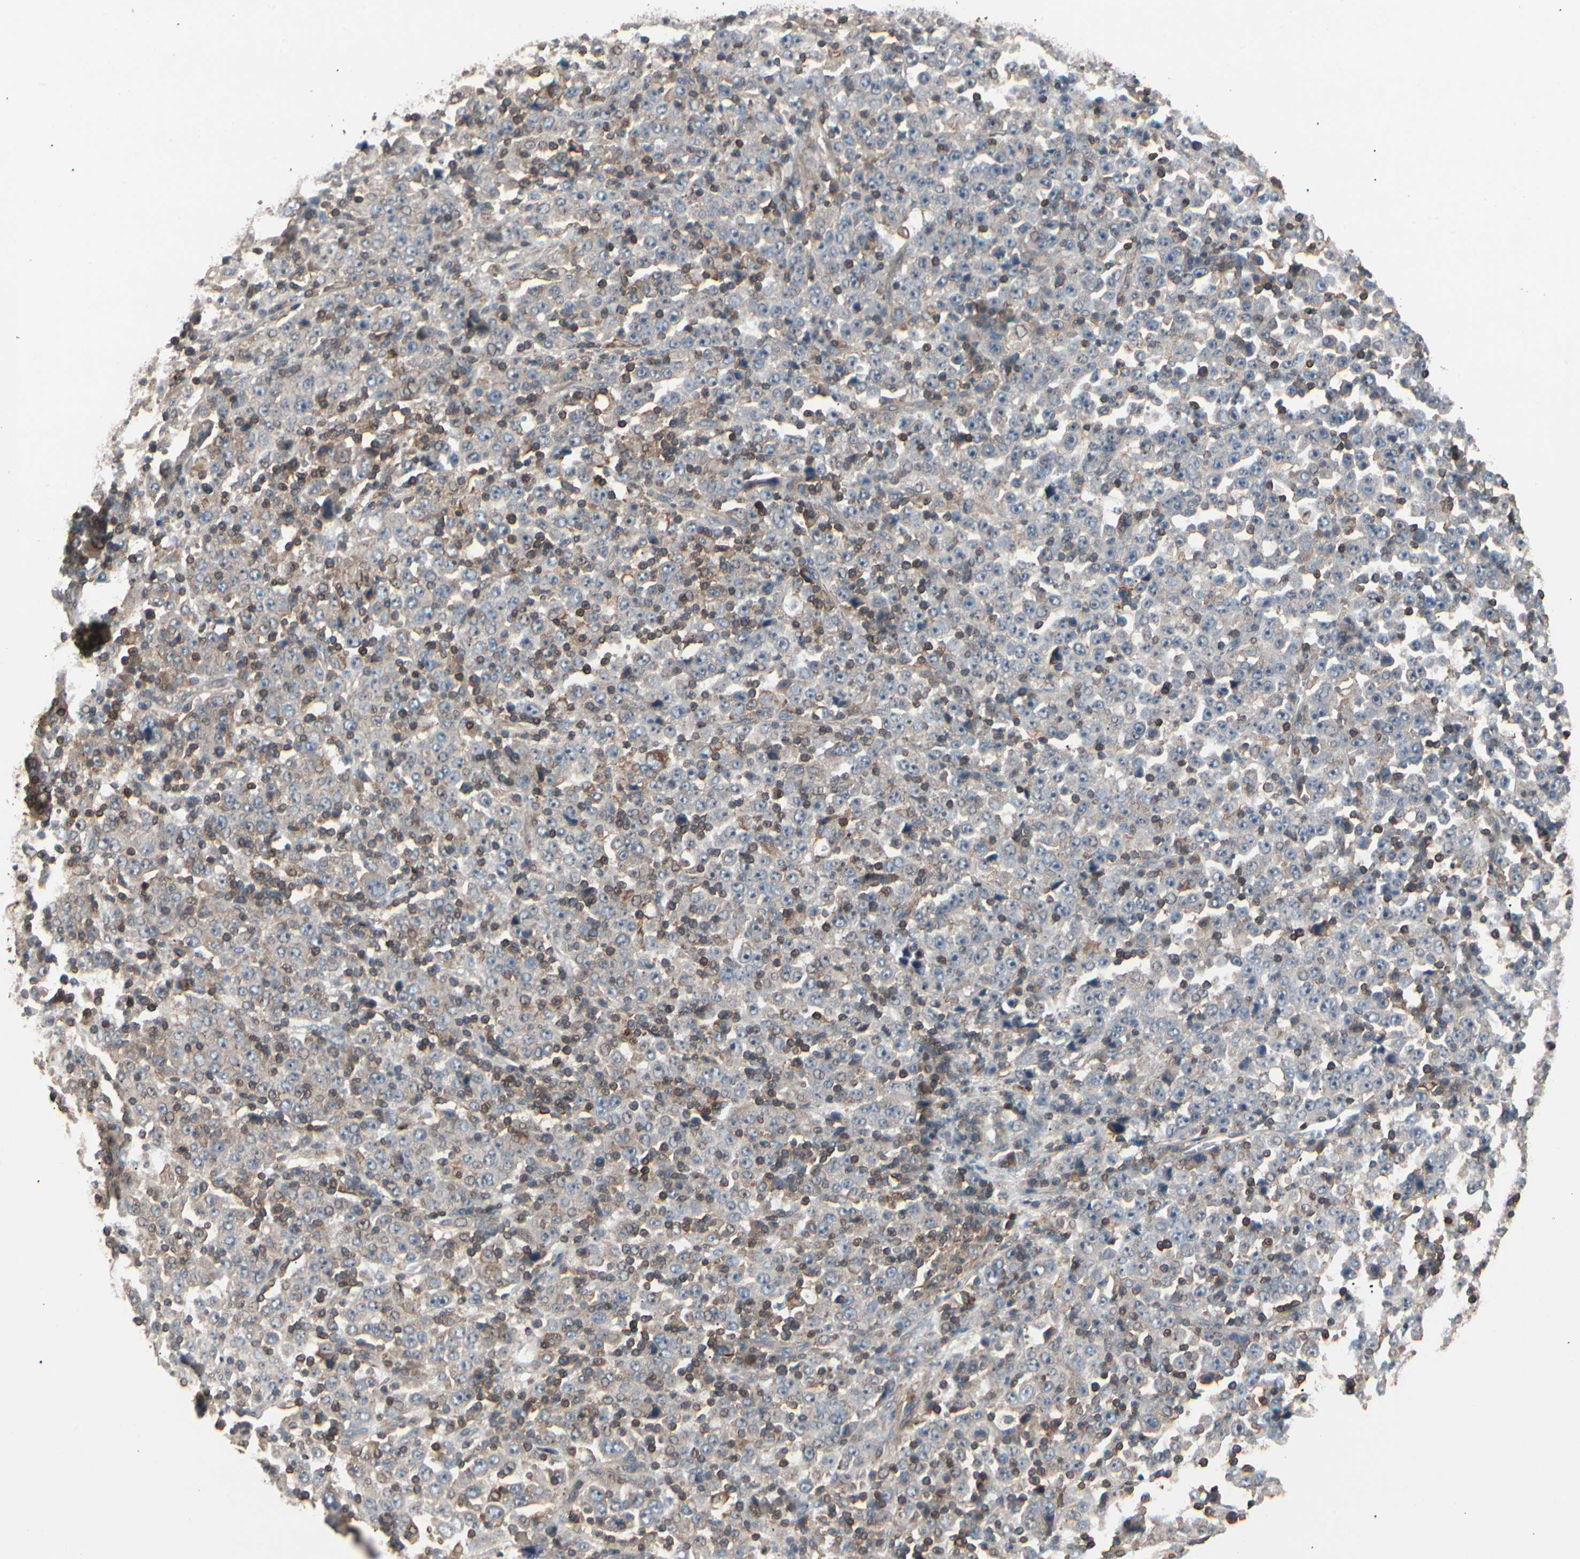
{"staining": {"intensity": "weak", "quantity": "25%-75%", "location": "cytoplasmic/membranous"}, "tissue": "stomach cancer", "cell_type": "Tumor cells", "image_type": "cancer", "snomed": [{"axis": "morphology", "description": "Normal tissue, NOS"}, {"axis": "morphology", "description": "Adenocarcinoma, NOS"}, {"axis": "topography", "description": "Stomach, upper"}, {"axis": "topography", "description": "Stomach"}], "caption": "This is a photomicrograph of immunohistochemistry (IHC) staining of adenocarcinoma (stomach), which shows weak positivity in the cytoplasmic/membranous of tumor cells.", "gene": "MAPK13", "patient": {"sex": "male", "age": 59}}